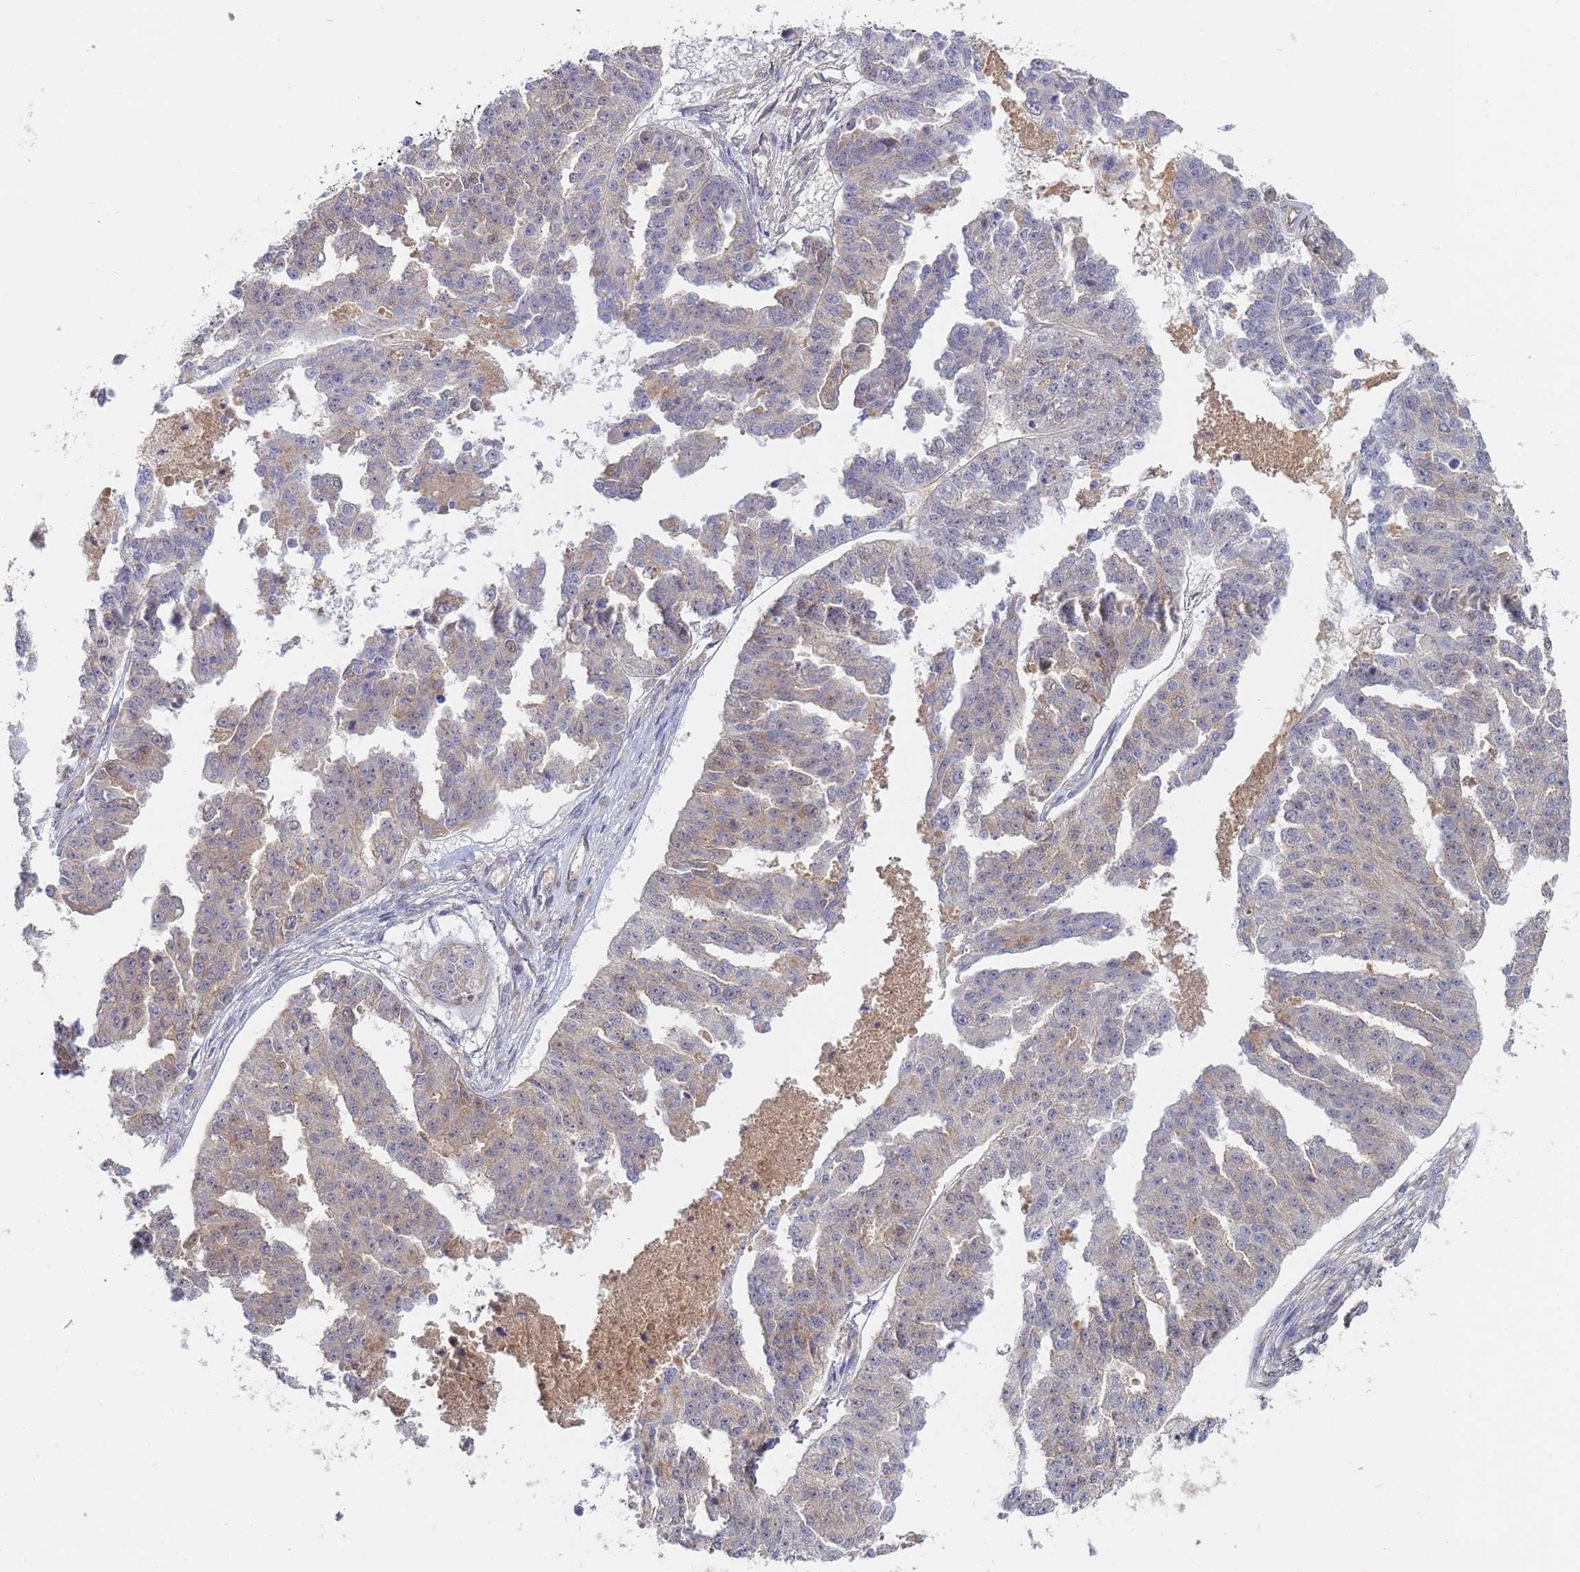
{"staining": {"intensity": "weak", "quantity": "25%-75%", "location": "cytoplasmic/membranous"}, "tissue": "ovarian cancer", "cell_type": "Tumor cells", "image_type": "cancer", "snomed": [{"axis": "morphology", "description": "Cystadenocarcinoma, serous, NOS"}, {"axis": "topography", "description": "Ovary"}], "caption": "This photomicrograph displays immunohistochemistry (IHC) staining of human serous cystadenocarcinoma (ovarian), with low weak cytoplasmic/membranous staining in about 25%-75% of tumor cells.", "gene": "SHARPIN", "patient": {"sex": "female", "age": 58}}